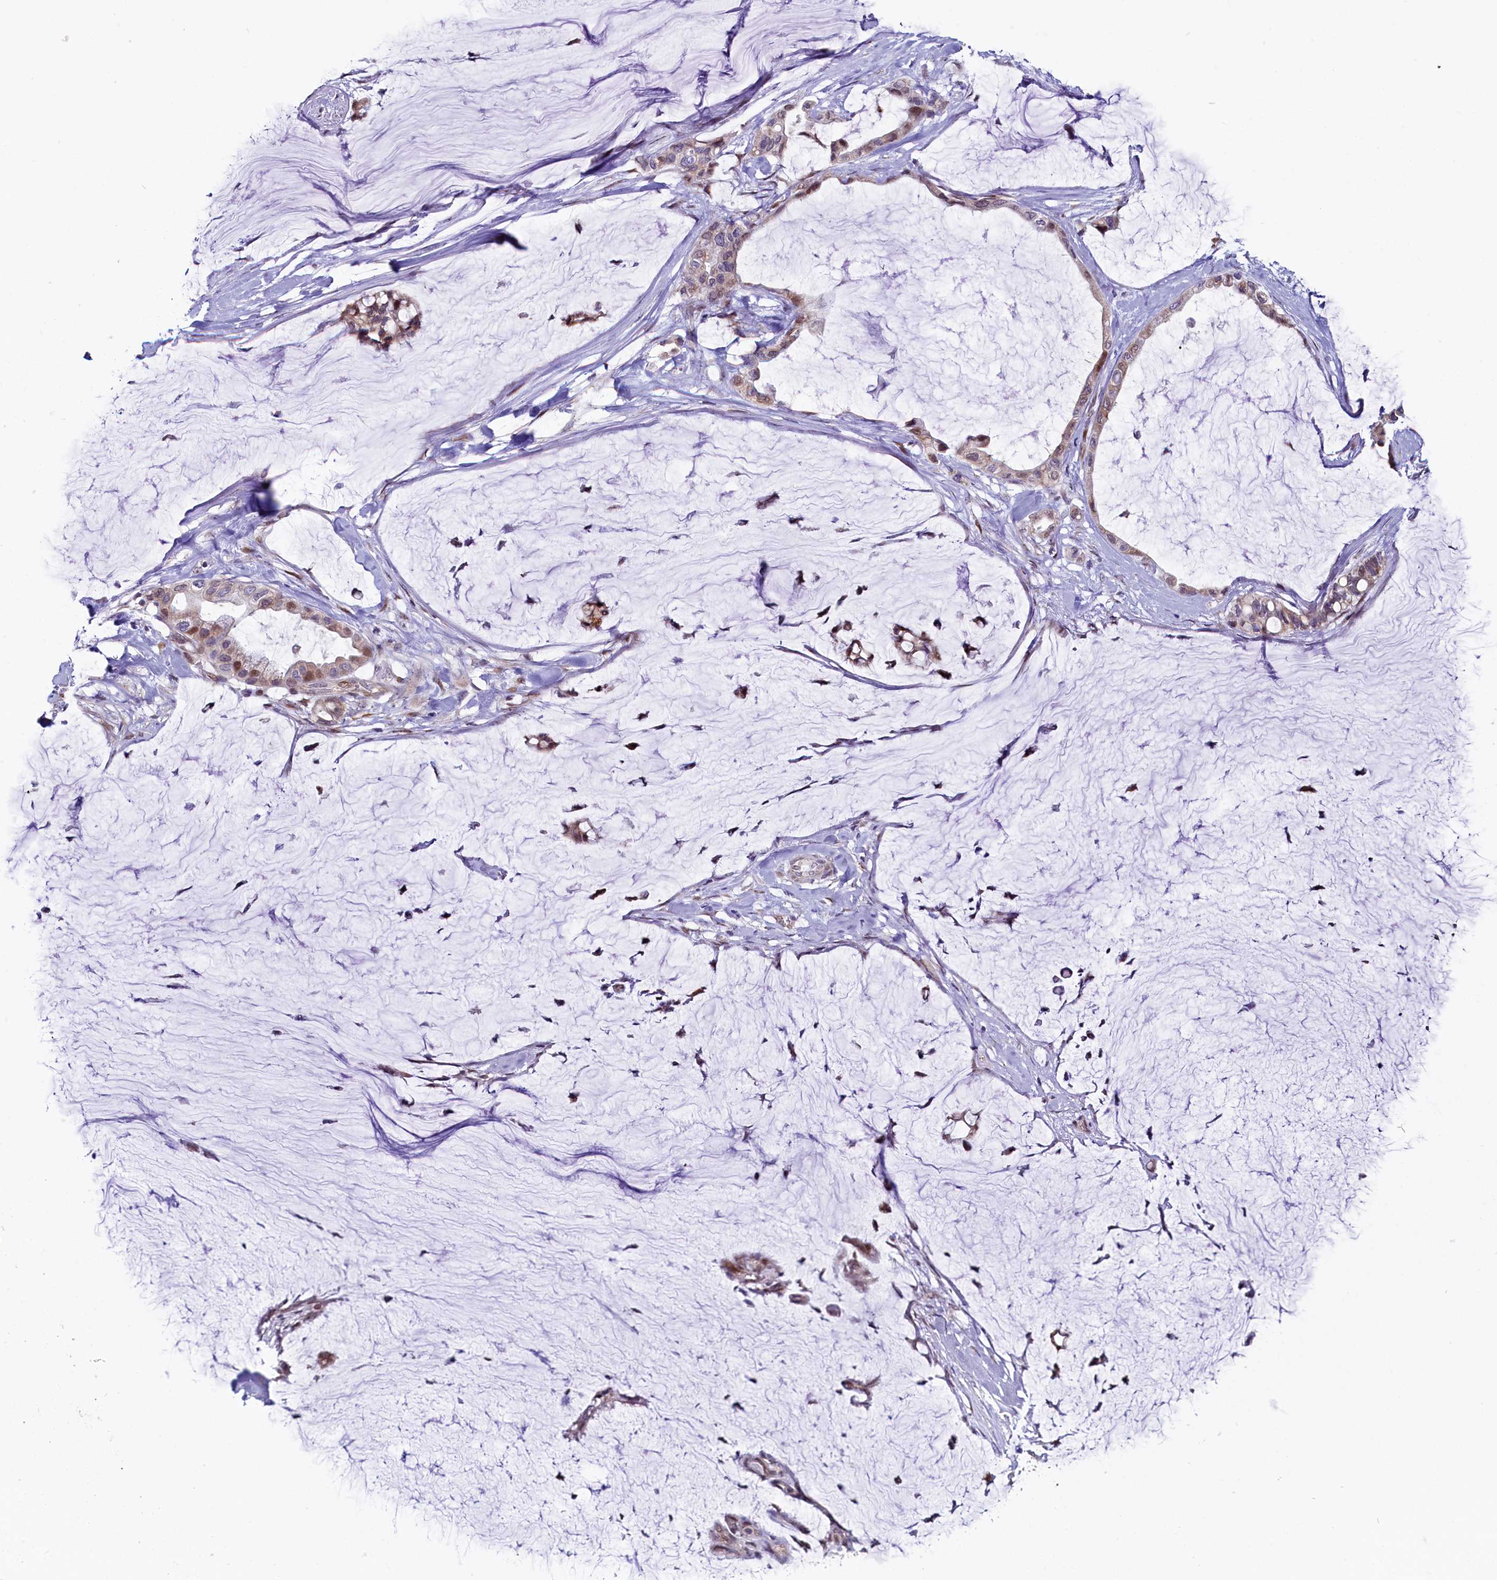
{"staining": {"intensity": "weak", "quantity": ">75%", "location": "cytoplasmic/membranous,nuclear"}, "tissue": "ovarian cancer", "cell_type": "Tumor cells", "image_type": "cancer", "snomed": [{"axis": "morphology", "description": "Cystadenocarcinoma, mucinous, NOS"}, {"axis": "topography", "description": "Ovary"}], "caption": "A brown stain labels weak cytoplasmic/membranous and nuclear staining of a protein in ovarian cancer (mucinous cystadenocarcinoma) tumor cells.", "gene": "CIAPIN1", "patient": {"sex": "female", "age": 39}}